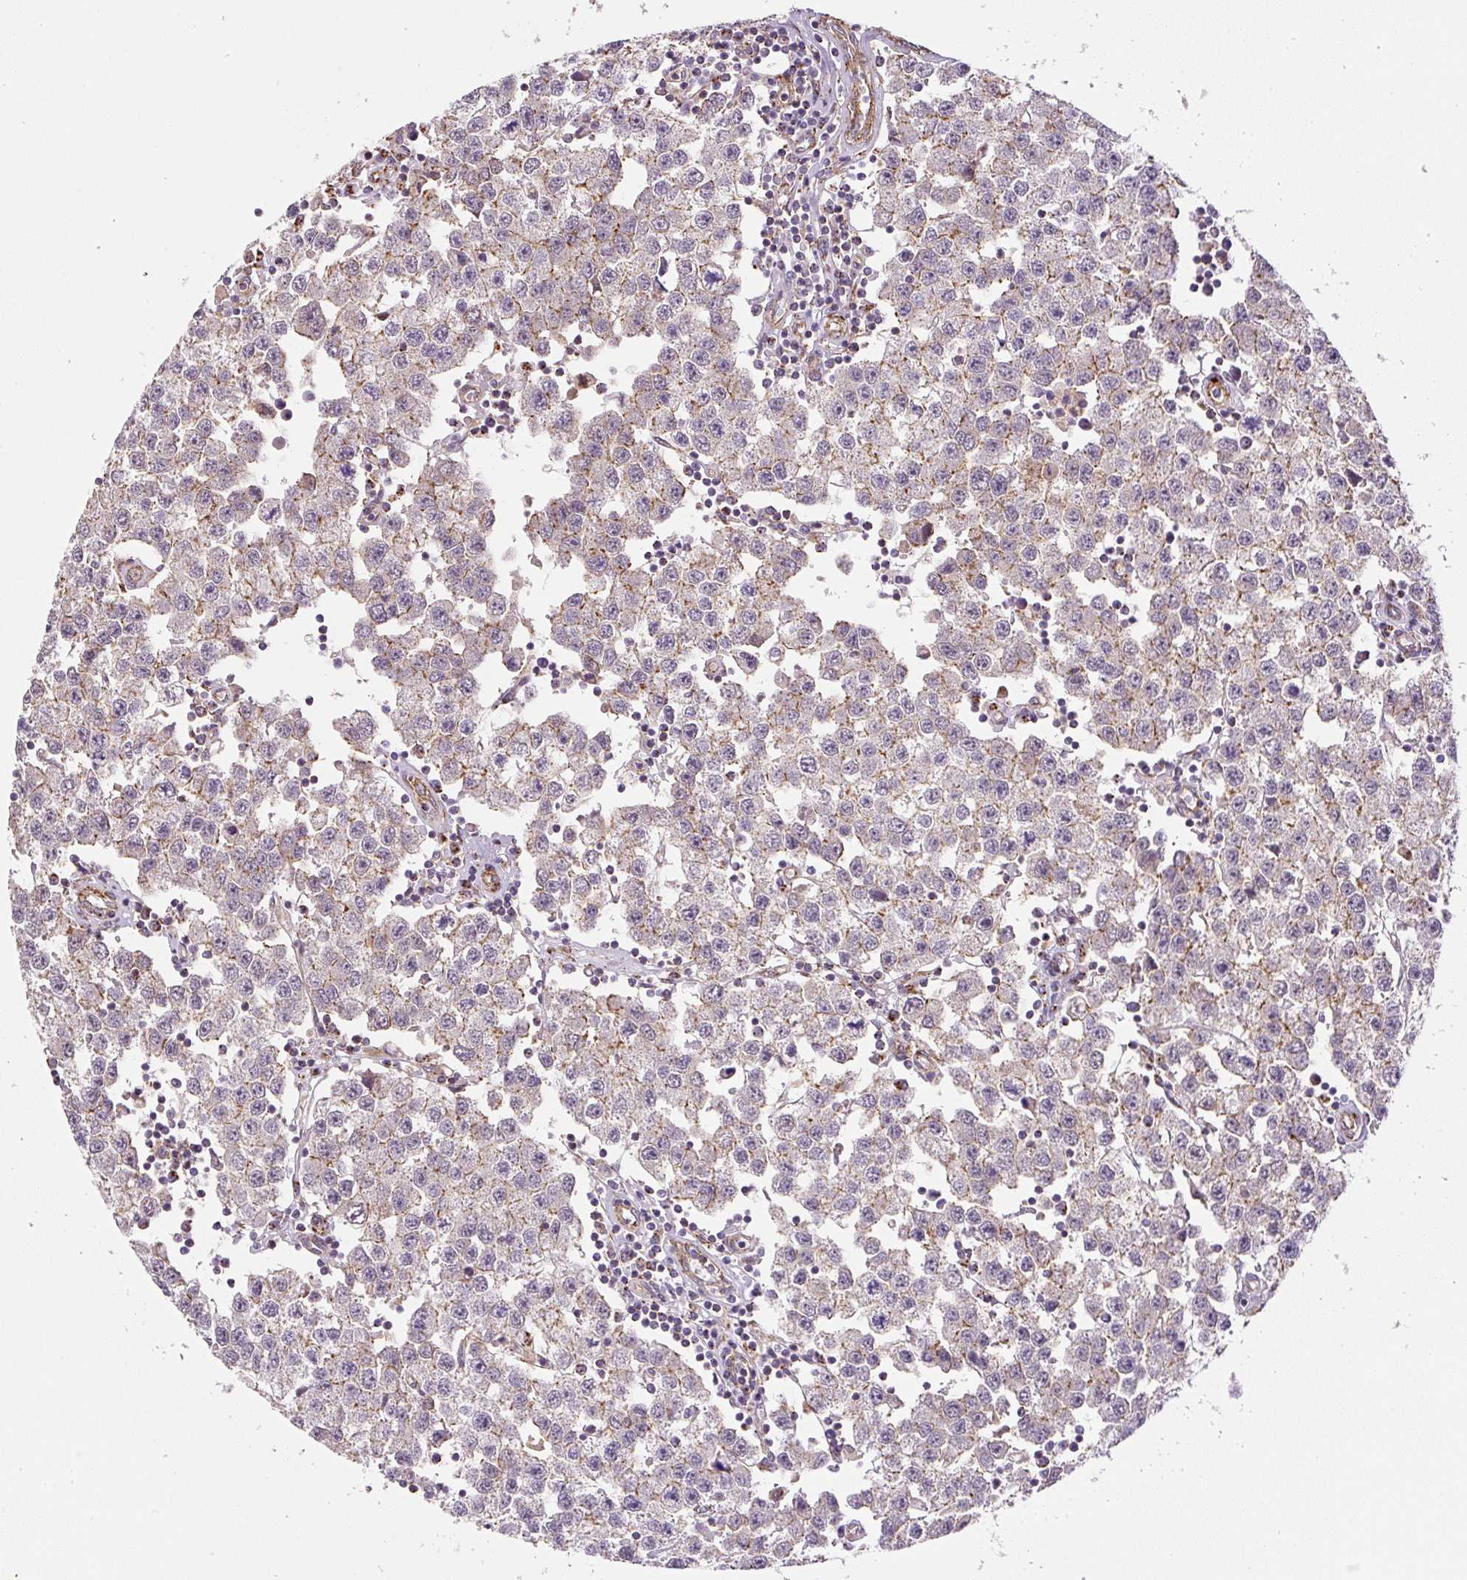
{"staining": {"intensity": "weak", "quantity": "25%-75%", "location": "cytoplasmic/membranous"}, "tissue": "testis cancer", "cell_type": "Tumor cells", "image_type": "cancer", "snomed": [{"axis": "morphology", "description": "Seminoma, NOS"}, {"axis": "topography", "description": "Testis"}], "caption": "There is low levels of weak cytoplasmic/membranous staining in tumor cells of testis seminoma, as demonstrated by immunohistochemical staining (brown color).", "gene": "RNF170", "patient": {"sex": "male", "age": 34}}